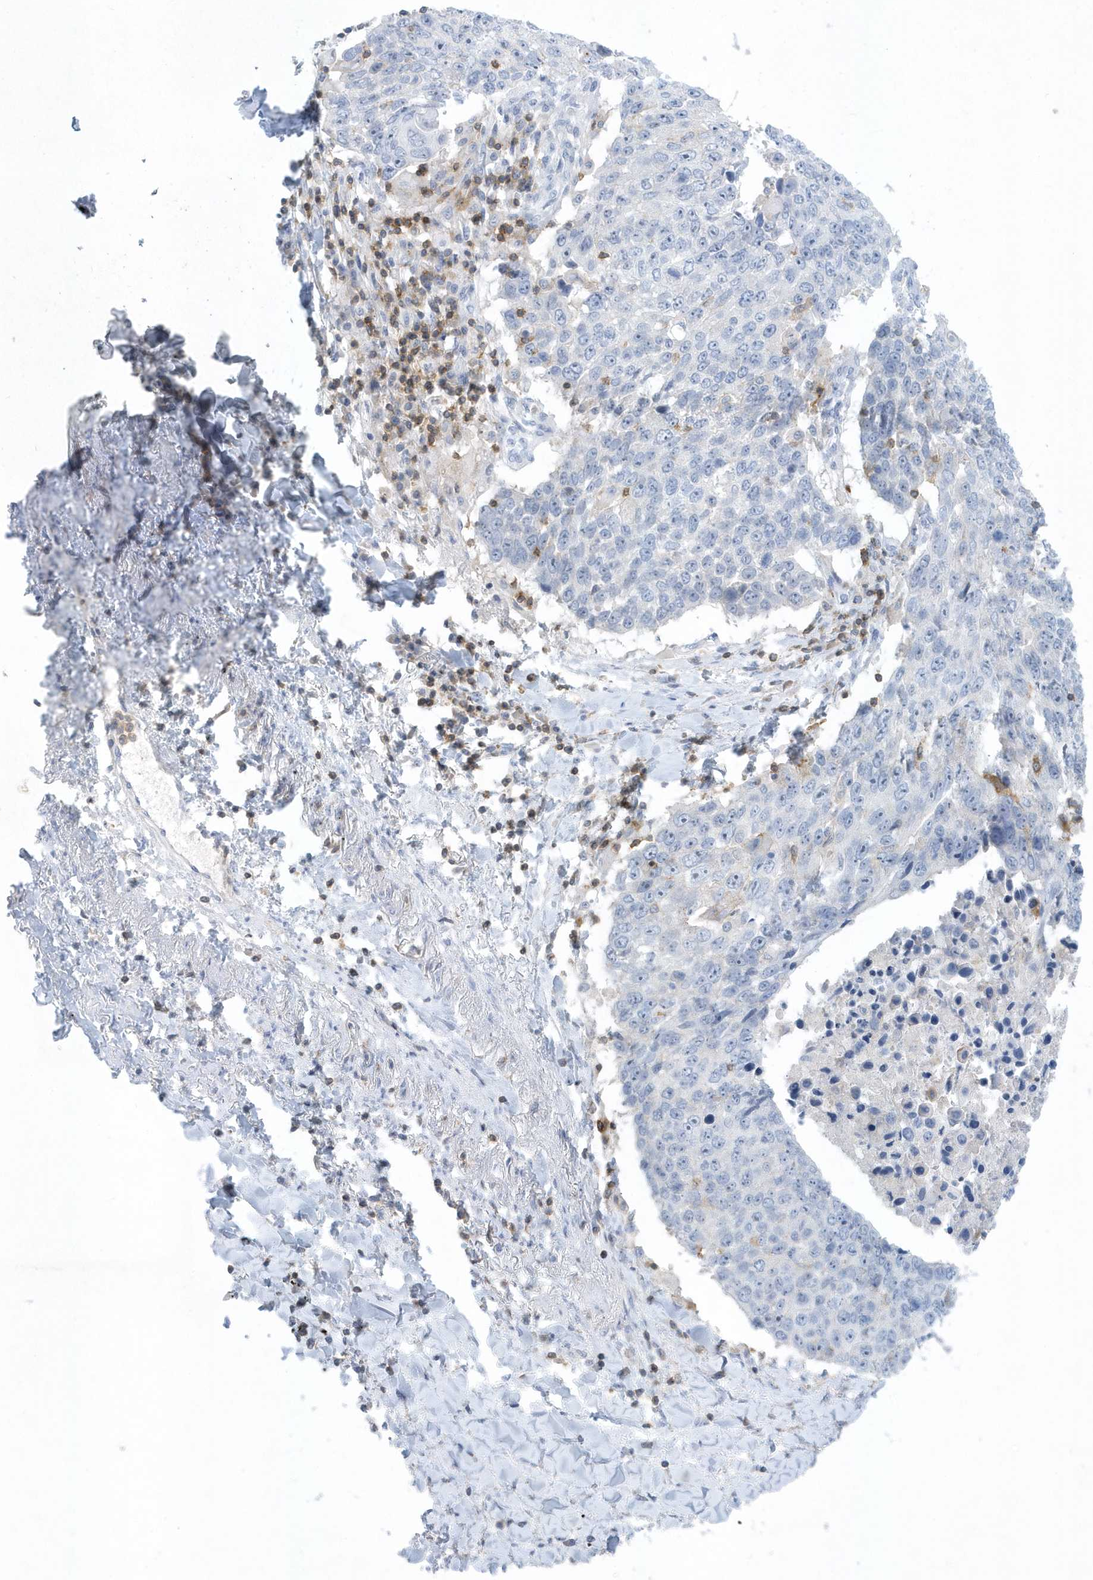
{"staining": {"intensity": "negative", "quantity": "none", "location": "none"}, "tissue": "lung cancer", "cell_type": "Tumor cells", "image_type": "cancer", "snomed": [{"axis": "morphology", "description": "Squamous cell carcinoma, NOS"}, {"axis": "topography", "description": "Lung"}], "caption": "Tumor cells are negative for brown protein staining in squamous cell carcinoma (lung). (DAB immunohistochemistry with hematoxylin counter stain).", "gene": "PSD4", "patient": {"sex": "male", "age": 66}}